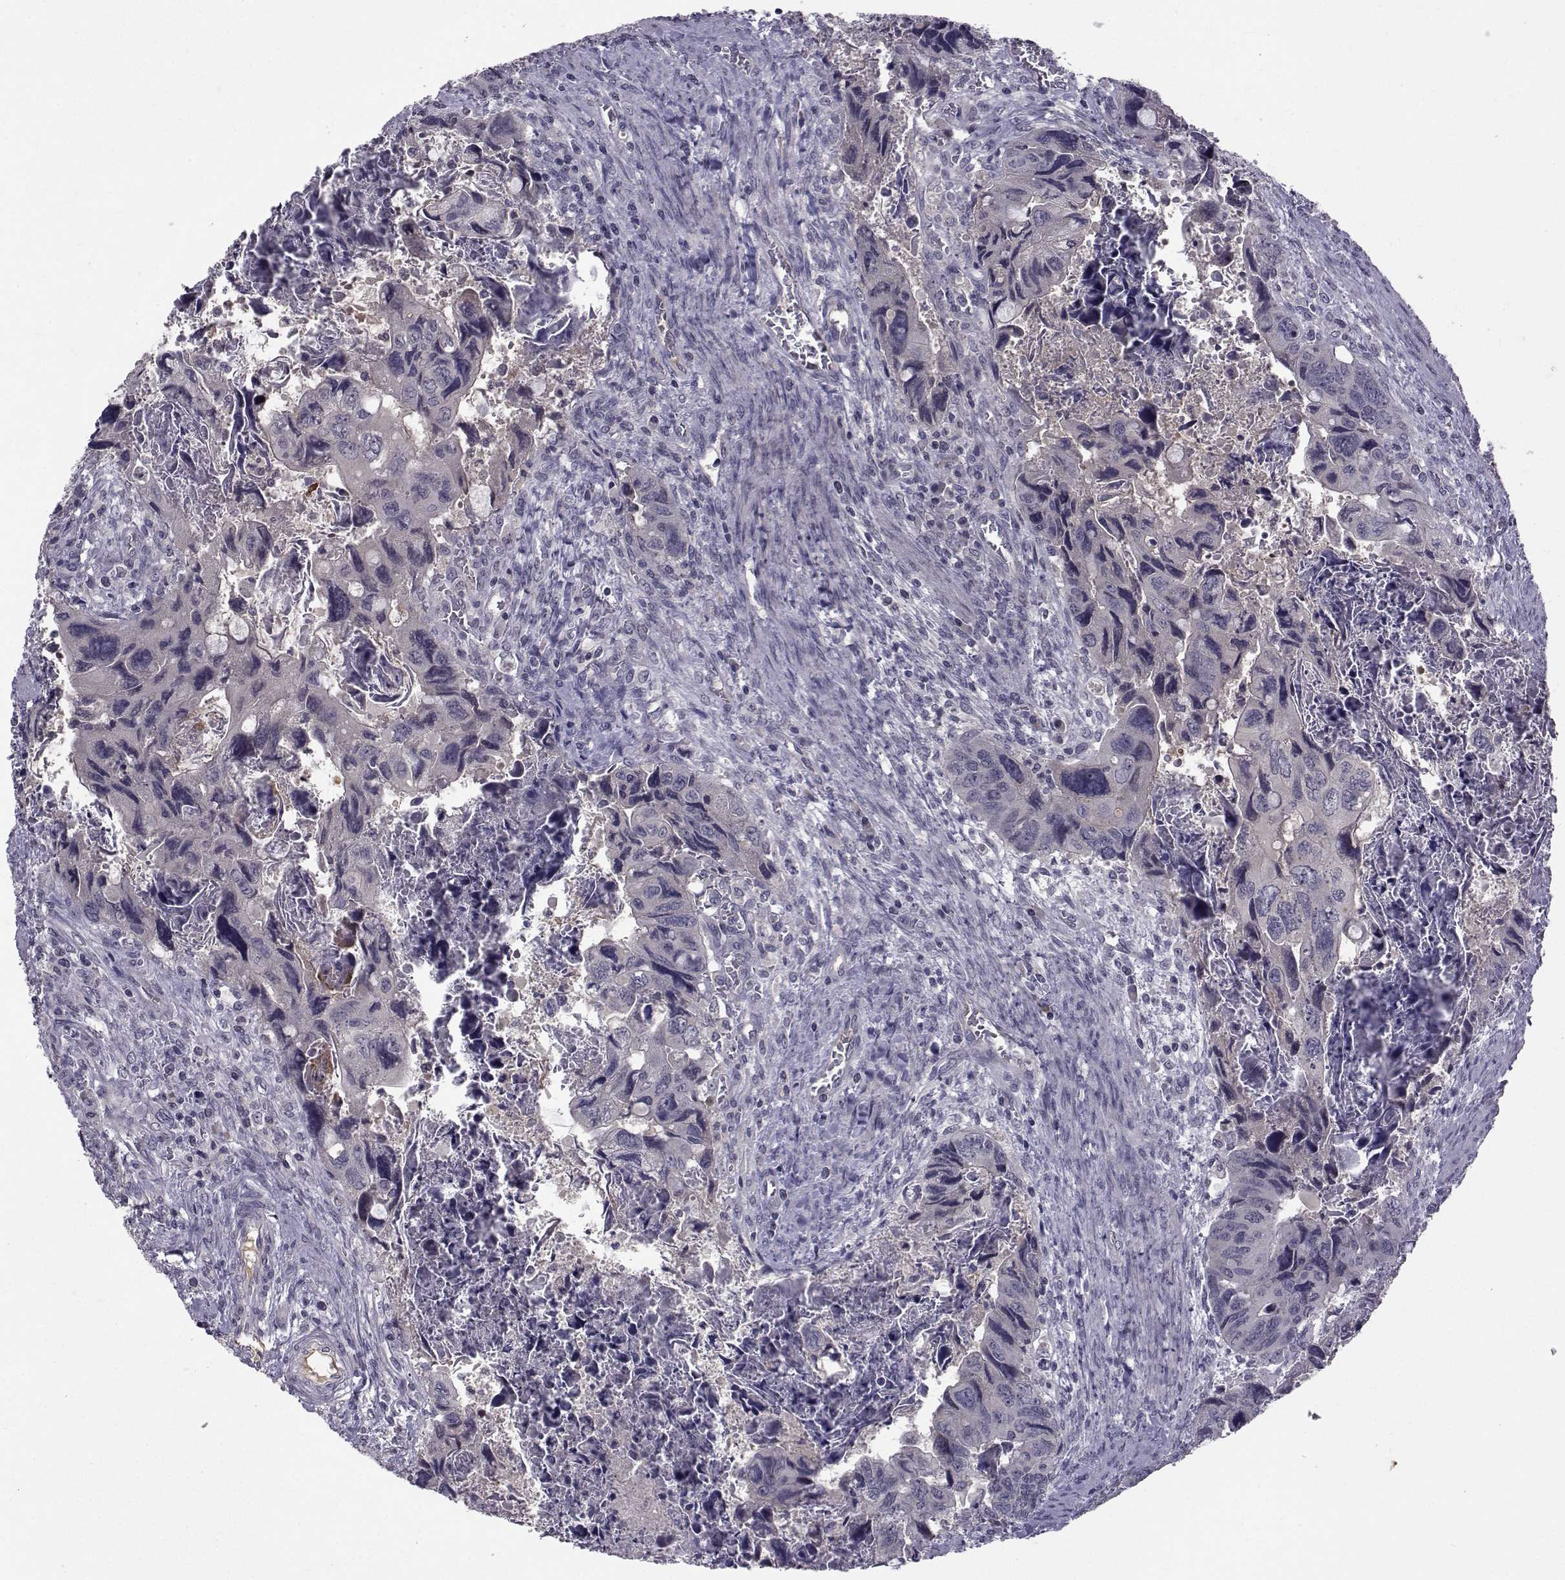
{"staining": {"intensity": "negative", "quantity": "none", "location": "none"}, "tissue": "colorectal cancer", "cell_type": "Tumor cells", "image_type": "cancer", "snomed": [{"axis": "morphology", "description": "Adenocarcinoma, NOS"}, {"axis": "topography", "description": "Rectum"}], "caption": "A micrograph of human colorectal cancer (adenocarcinoma) is negative for staining in tumor cells.", "gene": "TNFRSF11B", "patient": {"sex": "male", "age": 62}}